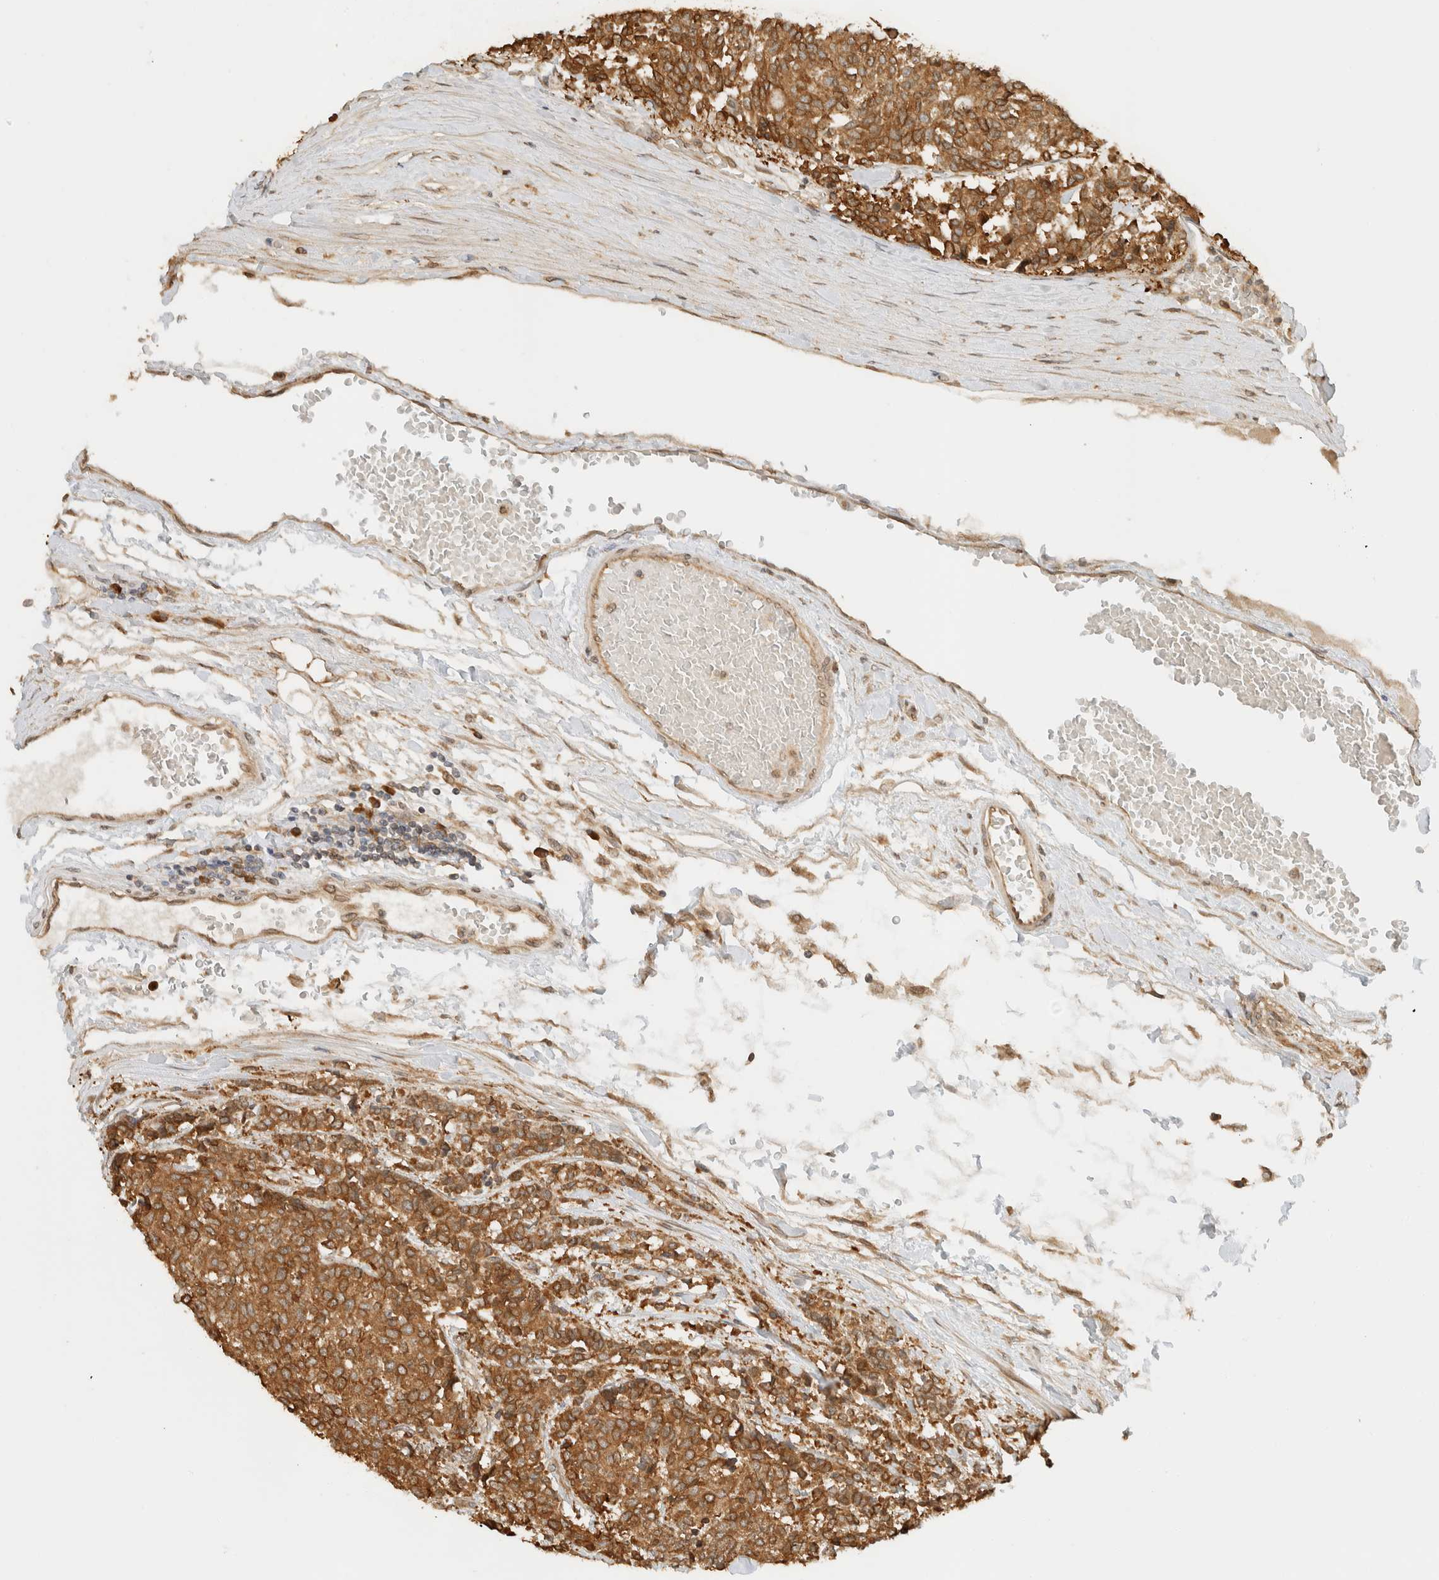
{"staining": {"intensity": "strong", "quantity": ">75%", "location": "cytoplasmic/membranous"}, "tissue": "carcinoid", "cell_type": "Tumor cells", "image_type": "cancer", "snomed": [{"axis": "morphology", "description": "Carcinoid, malignant, NOS"}, {"axis": "topography", "description": "Pancreas"}], "caption": "Immunohistochemistry image of neoplastic tissue: human carcinoid (malignant) stained using immunohistochemistry (IHC) exhibits high levels of strong protein expression localized specifically in the cytoplasmic/membranous of tumor cells, appearing as a cytoplasmic/membranous brown color.", "gene": "ARFGEF2", "patient": {"sex": "female", "age": 54}}